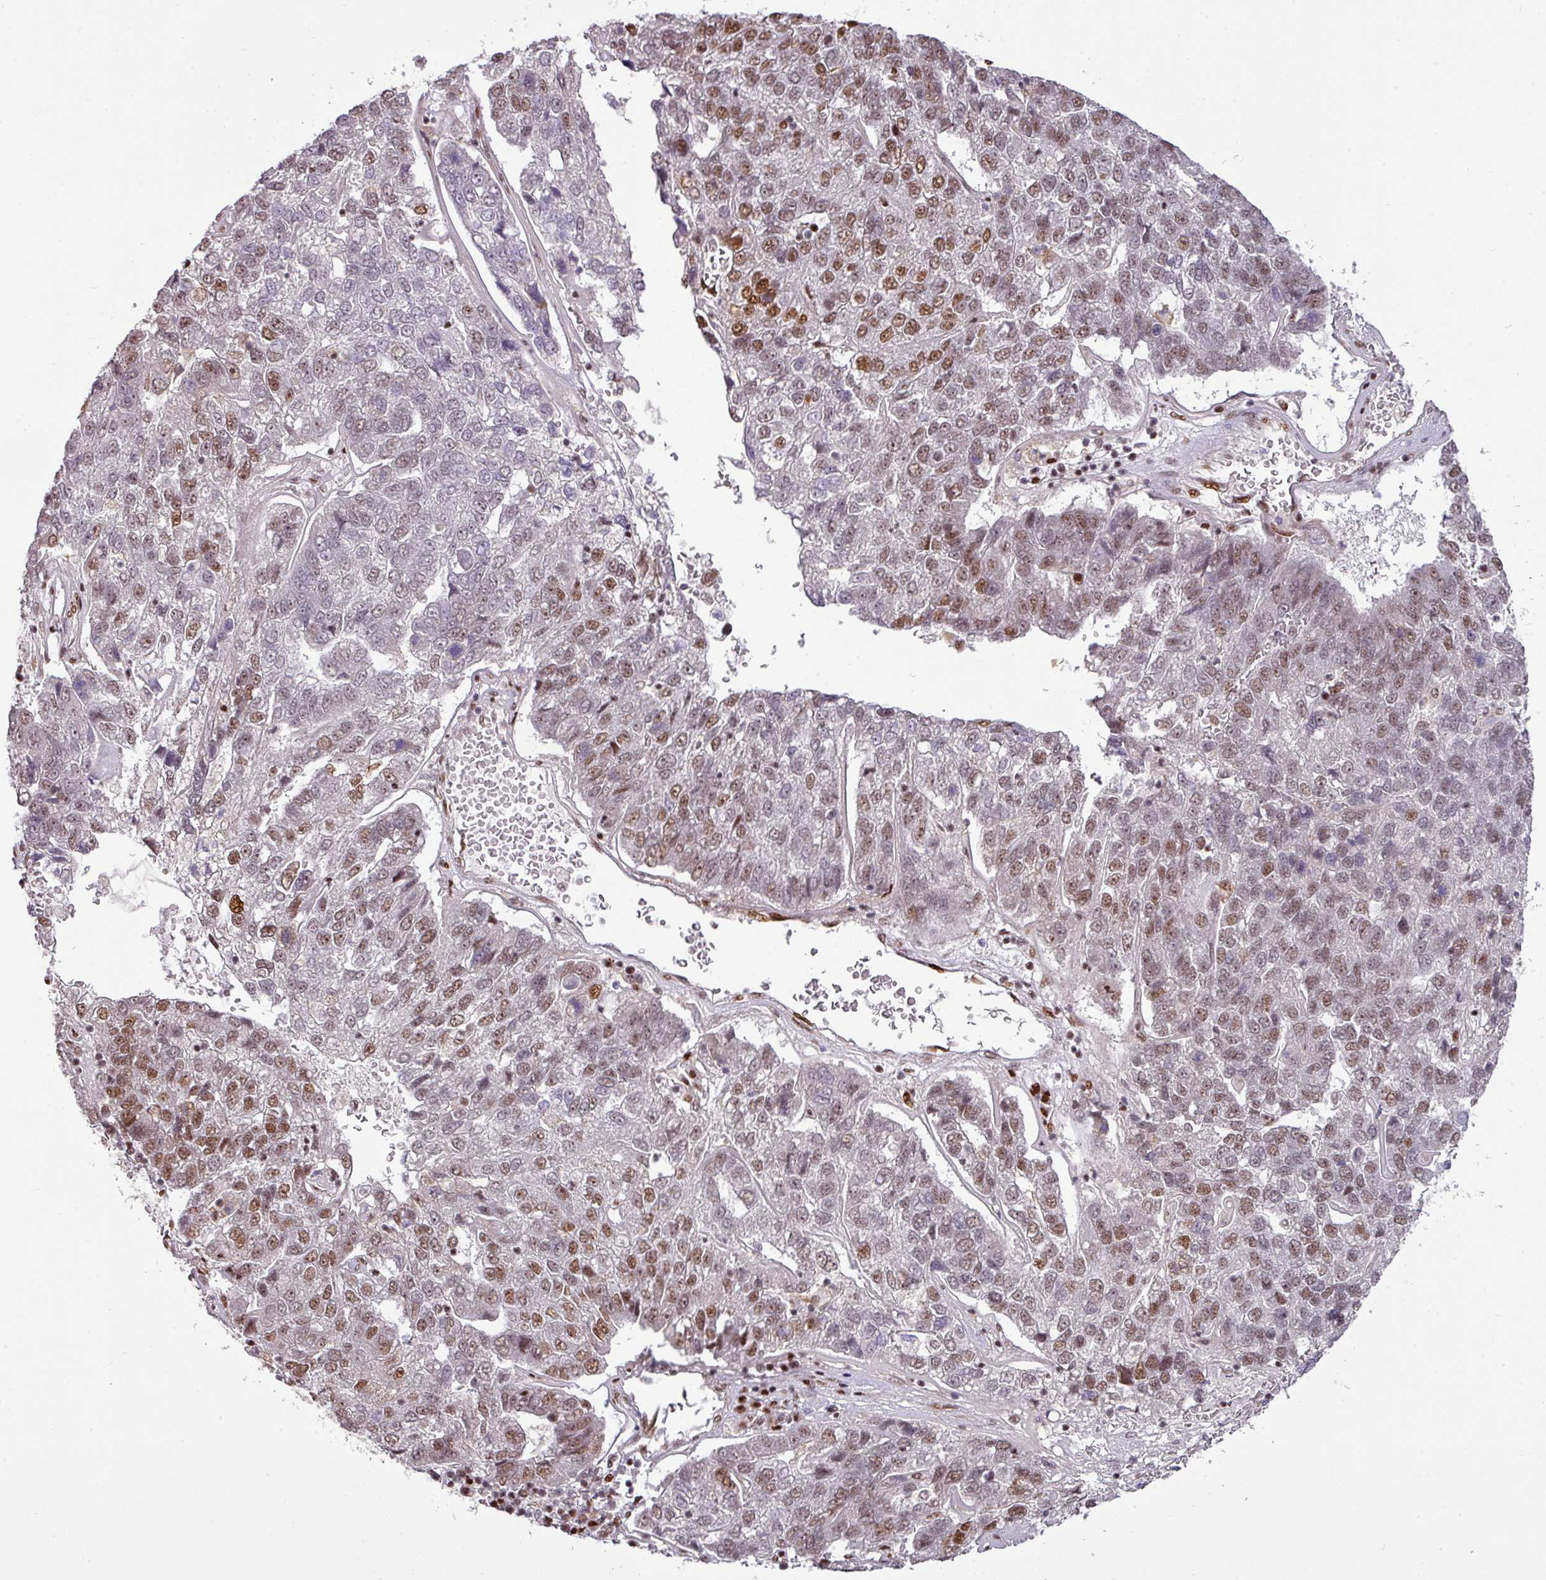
{"staining": {"intensity": "moderate", "quantity": "25%-75%", "location": "nuclear"}, "tissue": "pancreatic cancer", "cell_type": "Tumor cells", "image_type": "cancer", "snomed": [{"axis": "morphology", "description": "Adenocarcinoma, NOS"}, {"axis": "topography", "description": "Pancreas"}], "caption": "Moderate nuclear protein staining is identified in about 25%-75% of tumor cells in adenocarcinoma (pancreatic).", "gene": "MYSM1", "patient": {"sex": "female", "age": 61}}